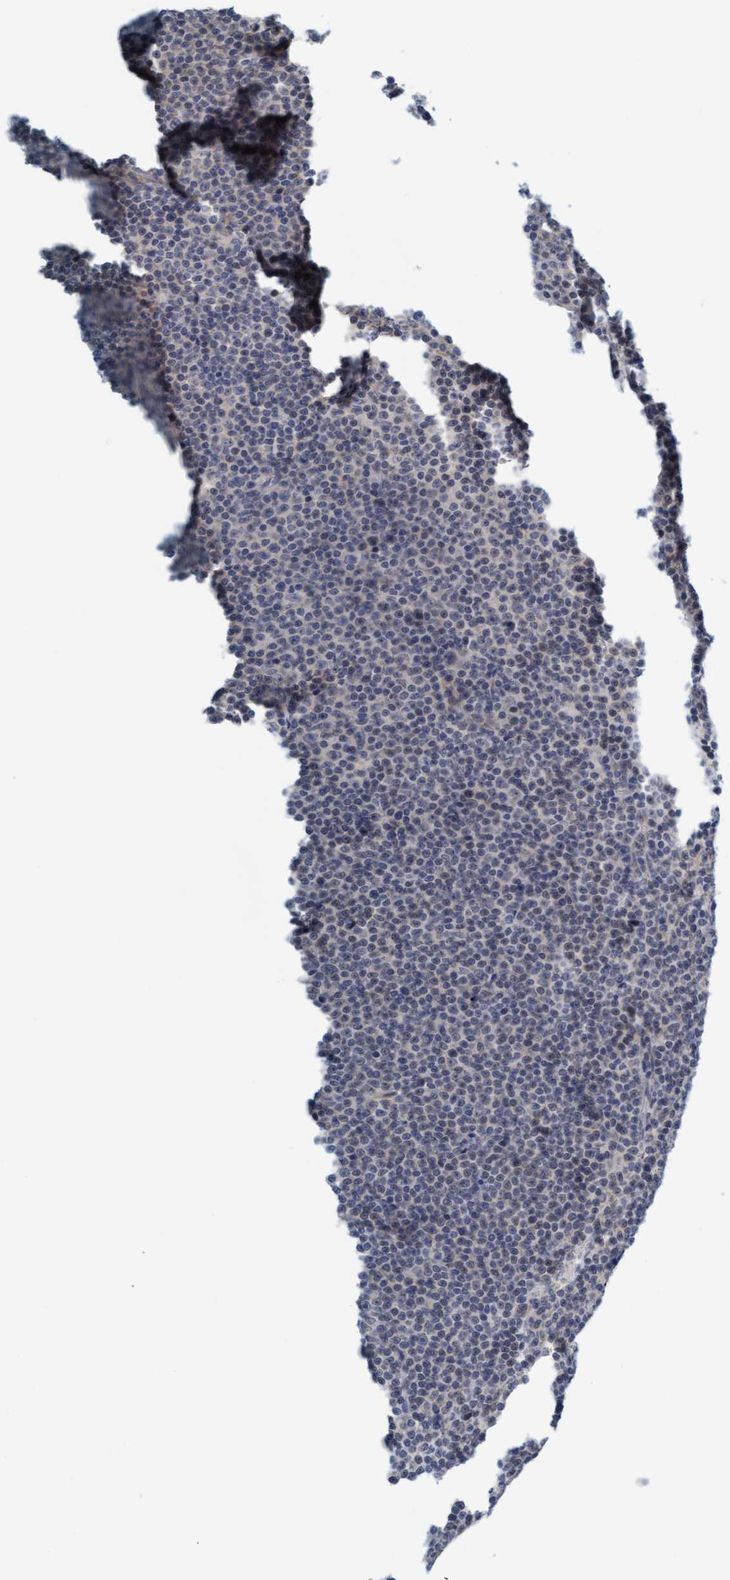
{"staining": {"intensity": "negative", "quantity": "none", "location": "none"}, "tissue": "lymphoma", "cell_type": "Tumor cells", "image_type": "cancer", "snomed": [{"axis": "morphology", "description": "Malignant lymphoma, non-Hodgkin's type, Low grade"}, {"axis": "topography", "description": "Lymph node"}], "caption": "High magnification brightfield microscopy of lymphoma stained with DAB (brown) and counterstained with hematoxylin (blue): tumor cells show no significant positivity.", "gene": "TSTD2", "patient": {"sex": "female", "age": 67}}